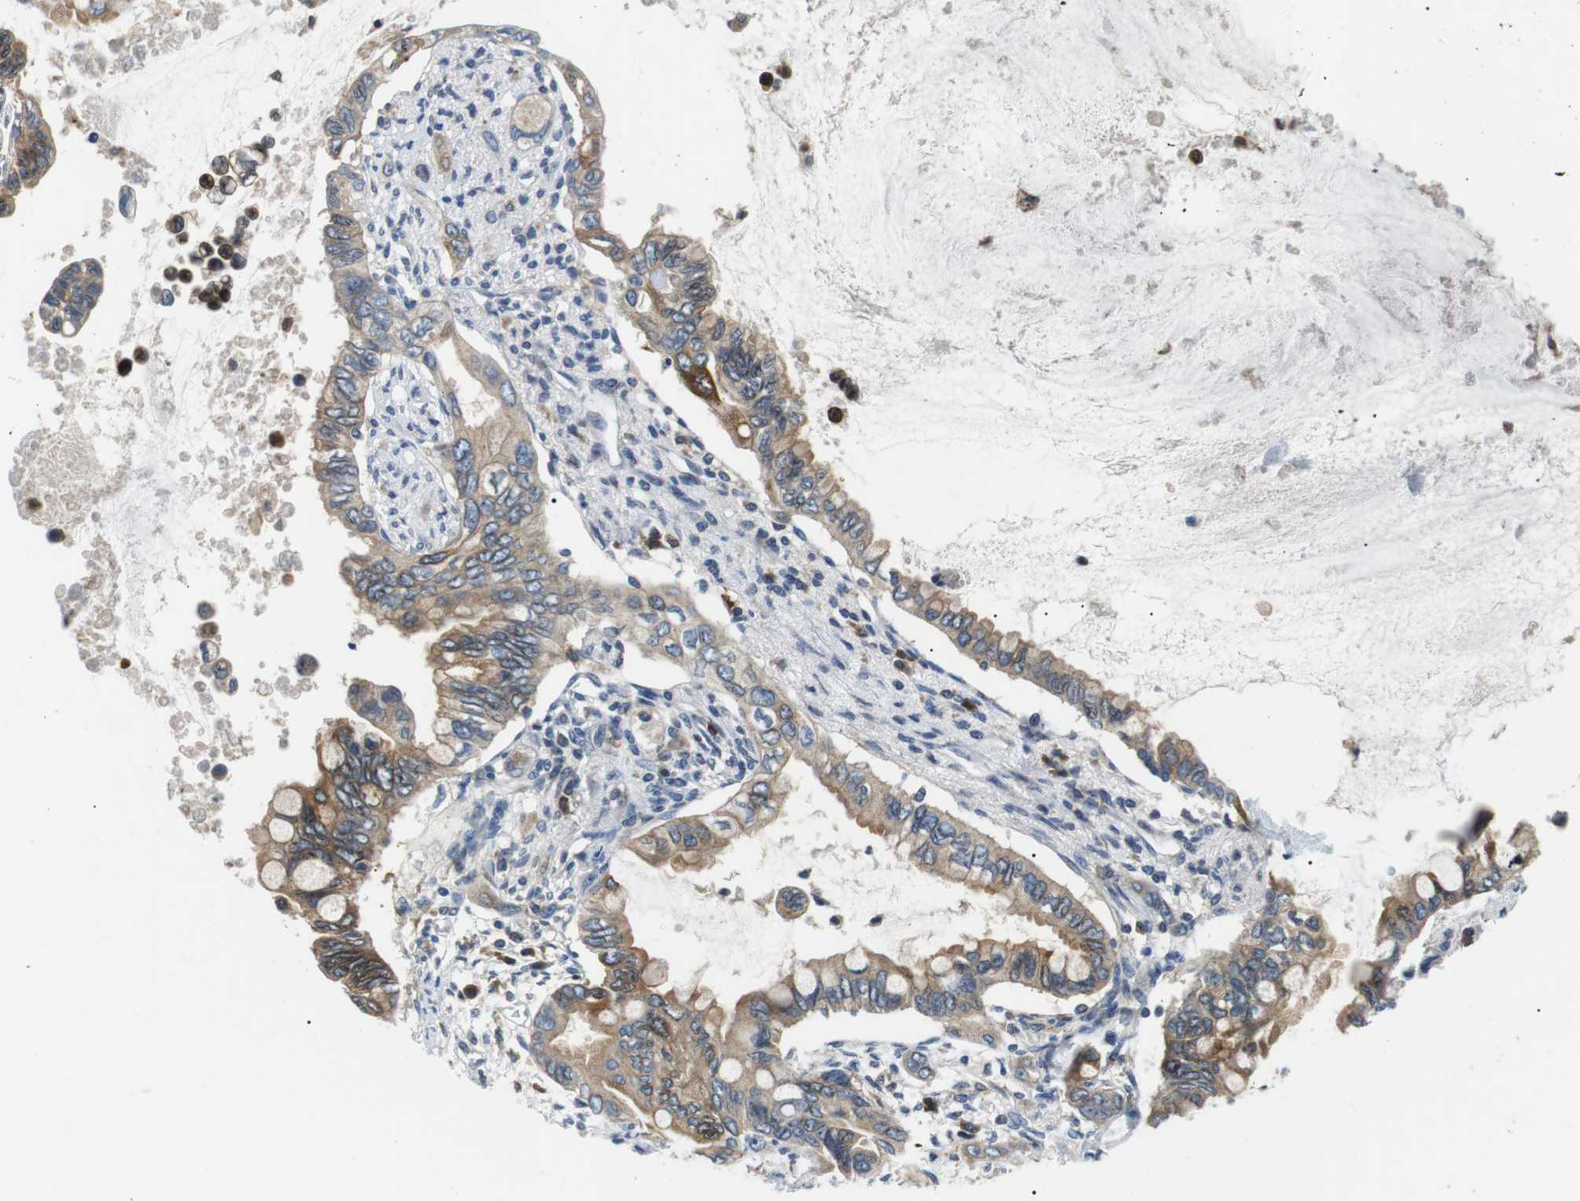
{"staining": {"intensity": "moderate", "quantity": ">75%", "location": "cytoplasmic/membranous"}, "tissue": "pancreatic cancer", "cell_type": "Tumor cells", "image_type": "cancer", "snomed": [{"axis": "morphology", "description": "Adenocarcinoma, NOS"}, {"axis": "topography", "description": "Pancreas"}], "caption": "An immunohistochemistry (IHC) micrograph of neoplastic tissue is shown. Protein staining in brown highlights moderate cytoplasmic/membranous positivity in pancreatic cancer (adenocarcinoma) within tumor cells. (Brightfield microscopy of DAB IHC at high magnification).", "gene": "RAB9A", "patient": {"sex": "female", "age": 60}}